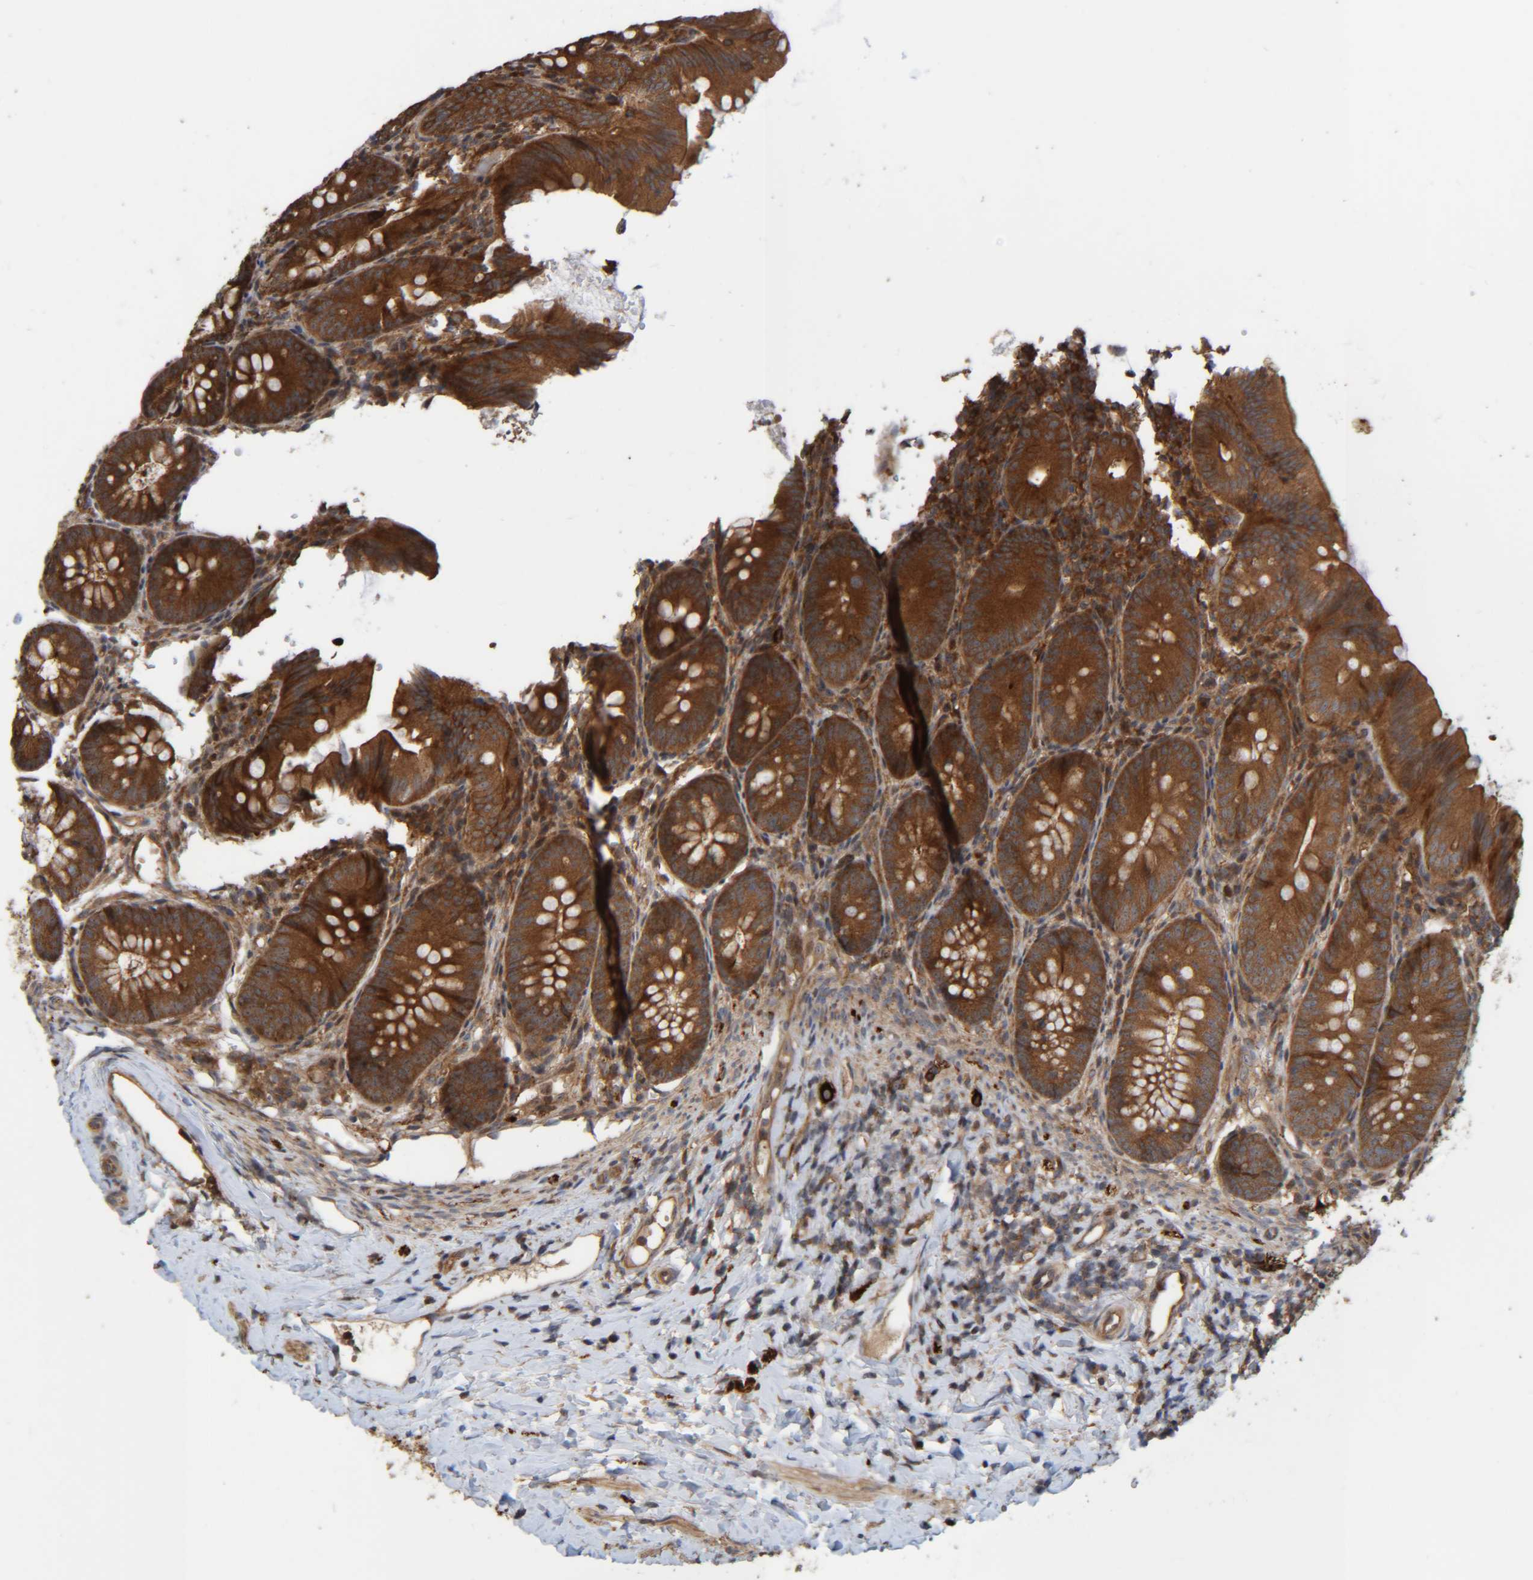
{"staining": {"intensity": "strong", "quantity": ">75%", "location": "cytoplasmic/membranous"}, "tissue": "appendix", "cell_type": "Glandular cells", "image_type": "normal", "snomed": [{"axis": "morphology", "description": "Normal tissue, NOS"}, {"axis": "topography", "description": "Appendix"}], "caption": "Appendix stained for a protein (brown) reveals strong cytoplasmic/membranous positive expression in about >75% of glandular cells.", "gene": "CCDC57", "patient": {"sex": "male", "age": 1}}